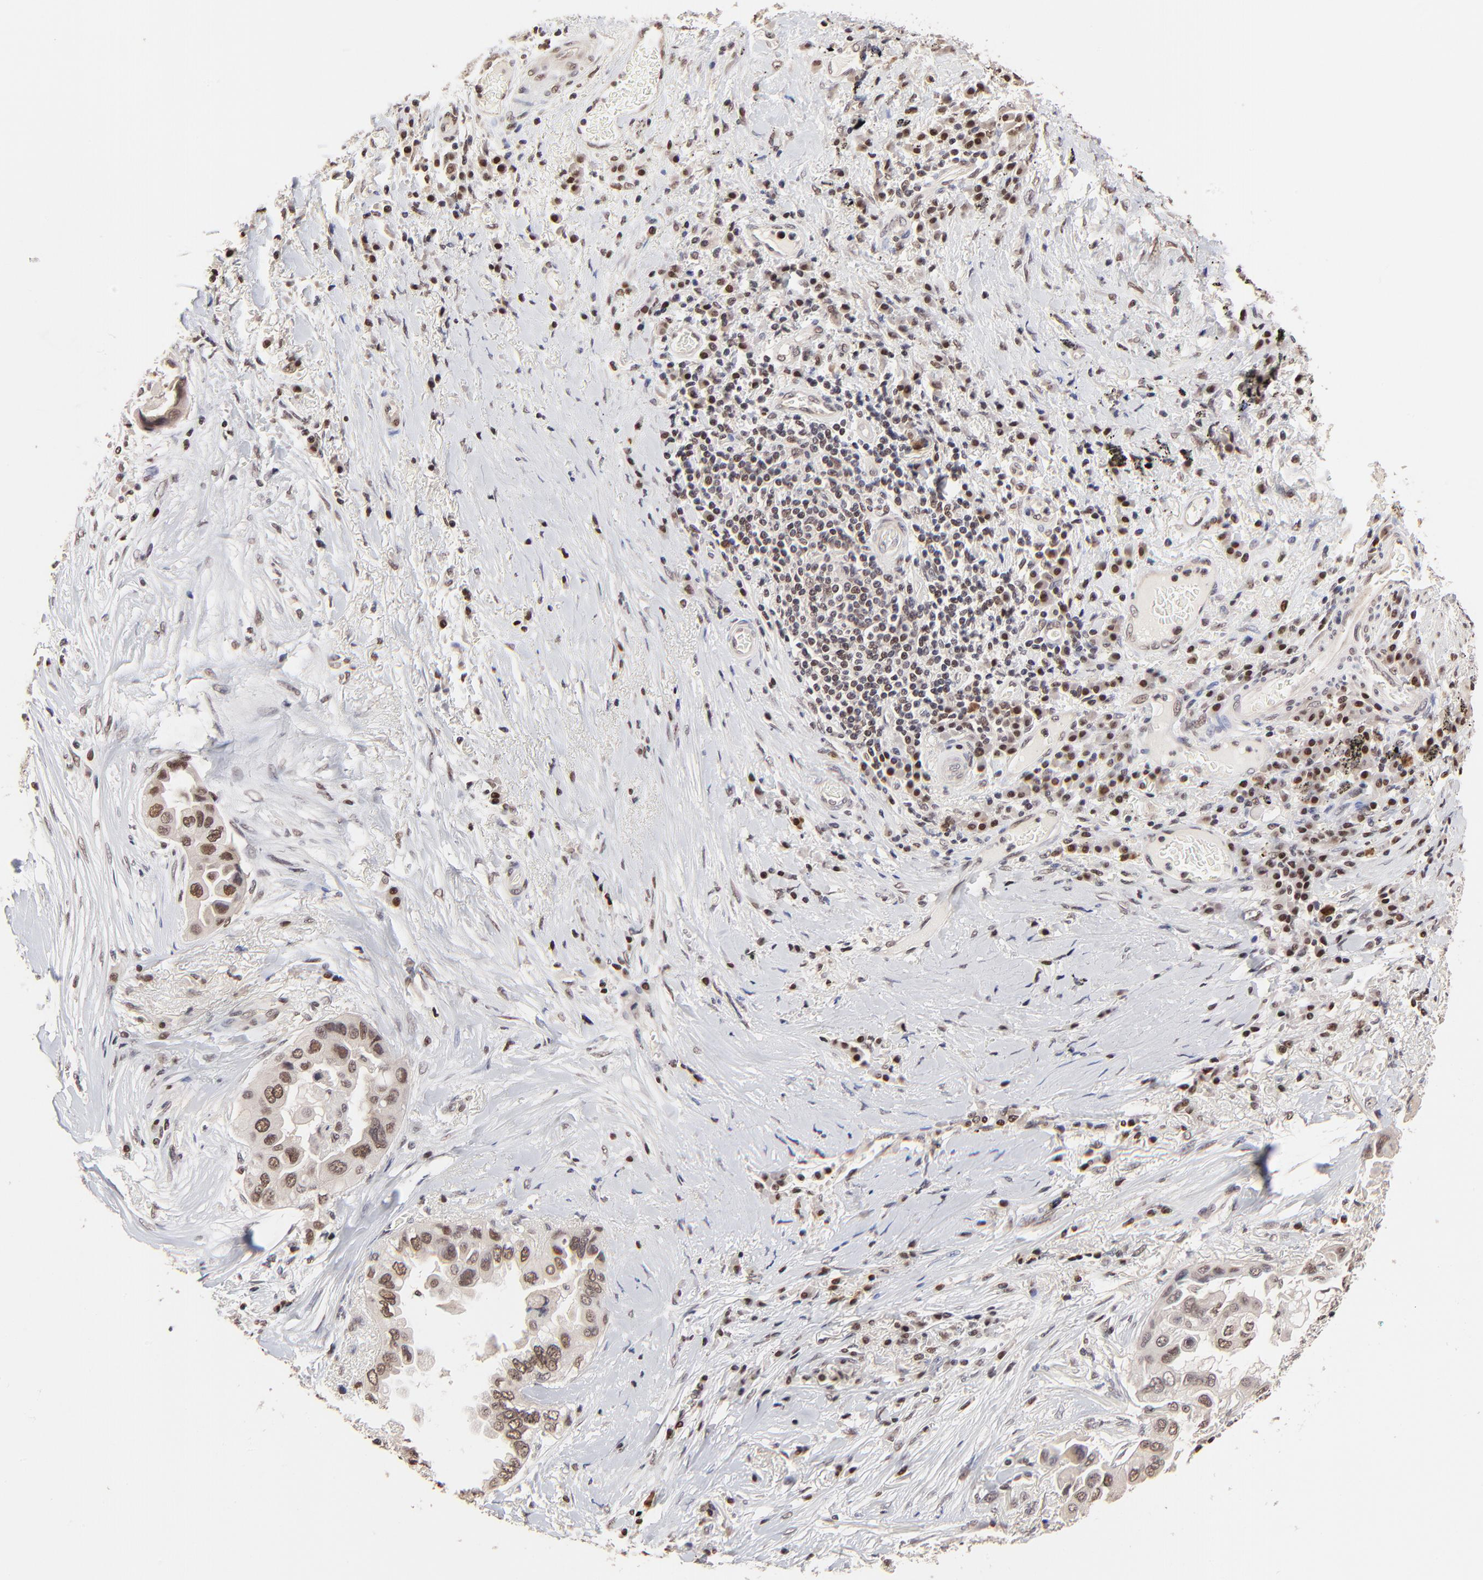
{"staining": {"intensity": "weak", "quantity": "25%-75%", "location": "cytoplasmic/membranous,nuclear"}, "tissue": "lung cancer", "cell_type": "Tumor cells", "image_type": "cancer", "snomed": [{"axis": "morphology", "description": "Adenocarcinoma, NOS"}, {"axis": "topography", "description": "Lung"}], "caption": "IHC of human adenocarcinoma (lung) displays low levels of weak cytoplasmic/membranous and nuclear positivity in approximately 25%-75% of tumor cells. (brown staining indicates protein expression, while blue staining denotes nuclei).", "gene": "DSN1", "patient": {"sex": "female", "age": 76}}